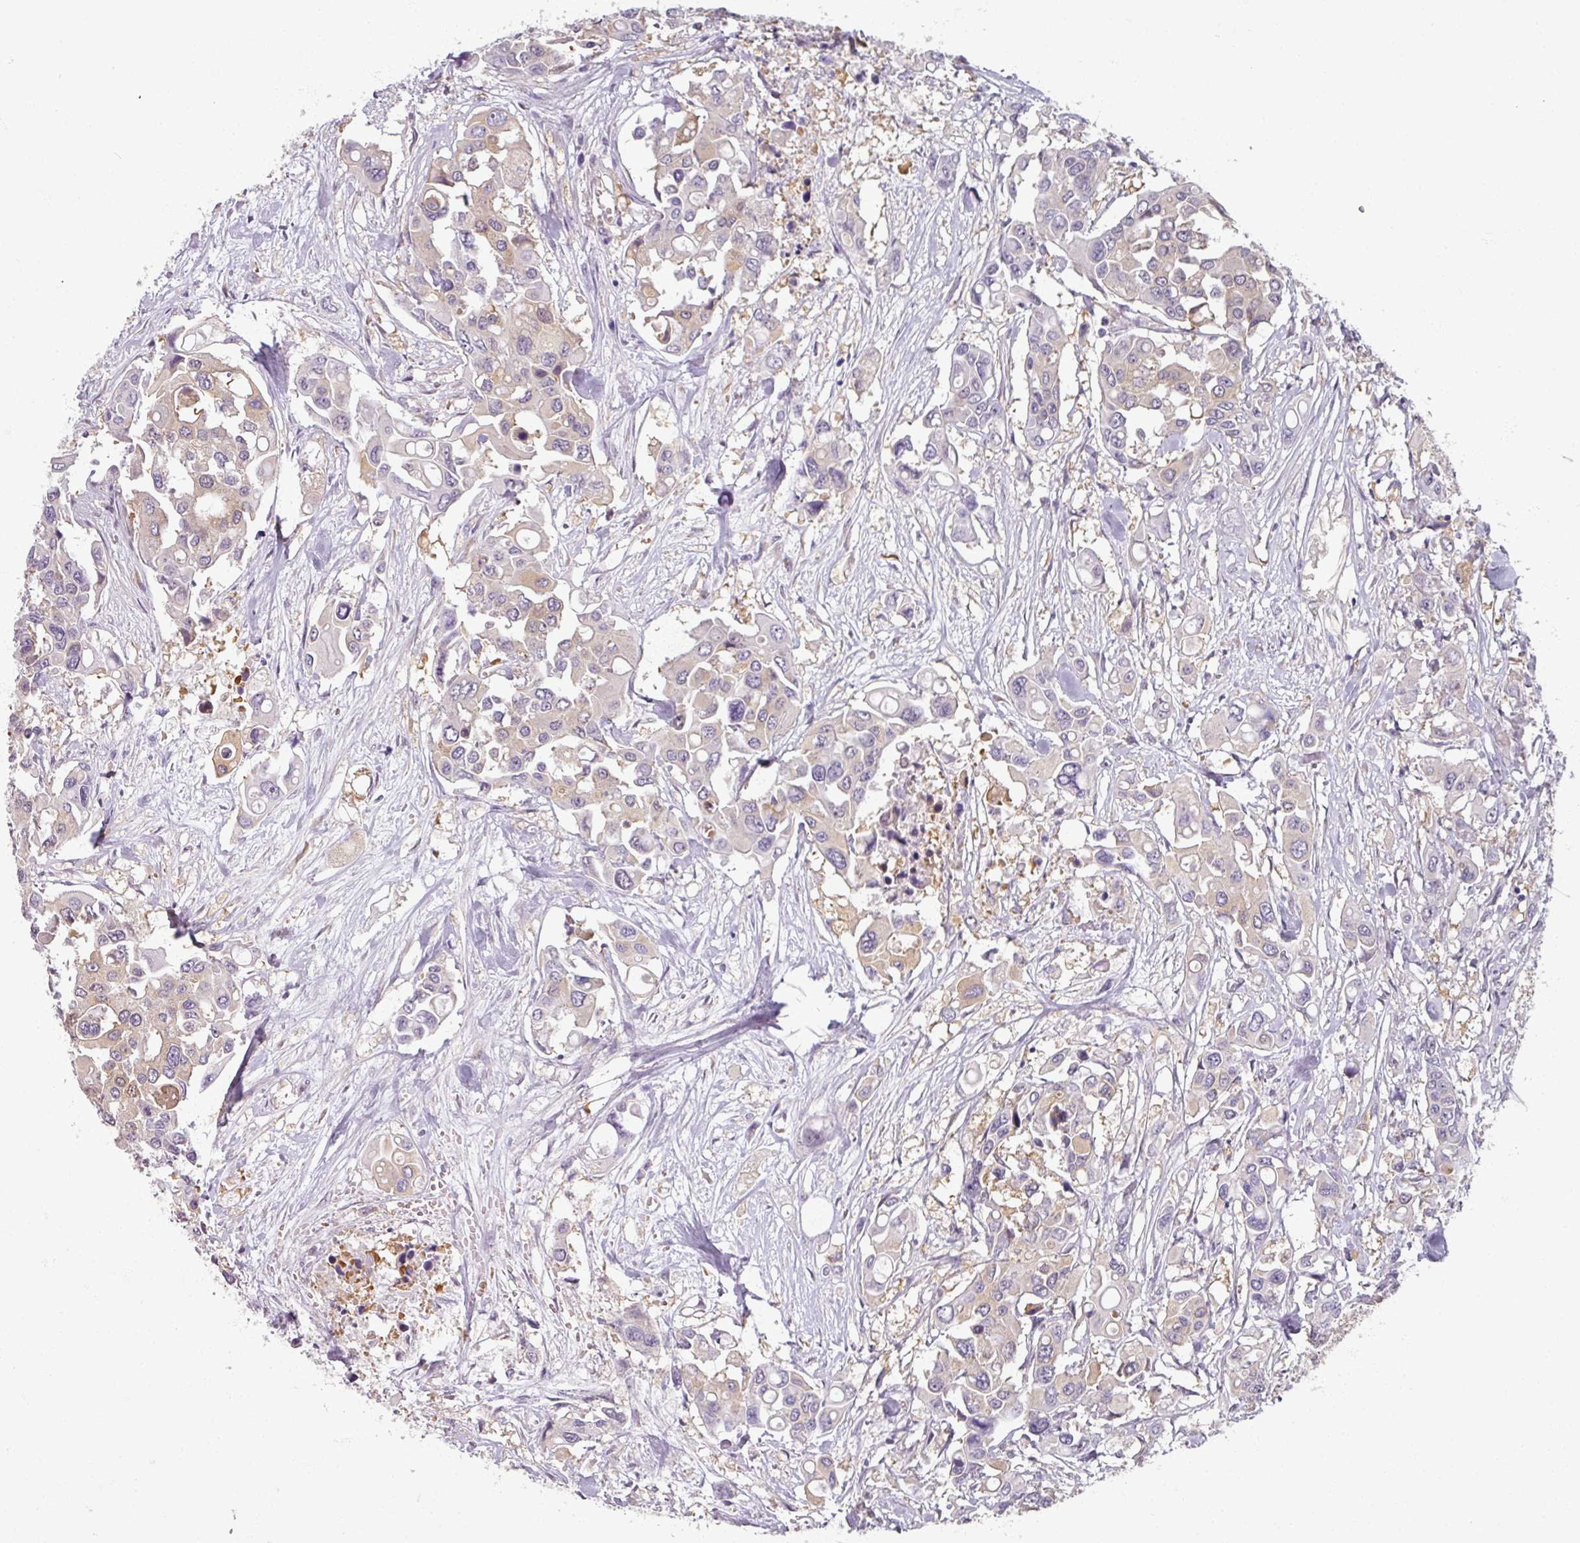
{"staining": {"intensity": "weak", "quantity": "<25%", "location": "cytoplasmic/membranous"}, "tissue": "colorectal cancer", "cell_type": "Tumor cells", "image_type": "cancer", "snomed": [{"axis": "morphology", "description": "Adenocarcinoma, NOS"}, {"axis": "topography", "description": "Colon"}], "caption": "A high-resolution image shows immunohistochemistry (IHC) staining of colorectal adenocarcinoma, which displays no significant expression in tumor cells.", "gene": "AGPAT4", "patient": {"sex": "male", "age": 77}}